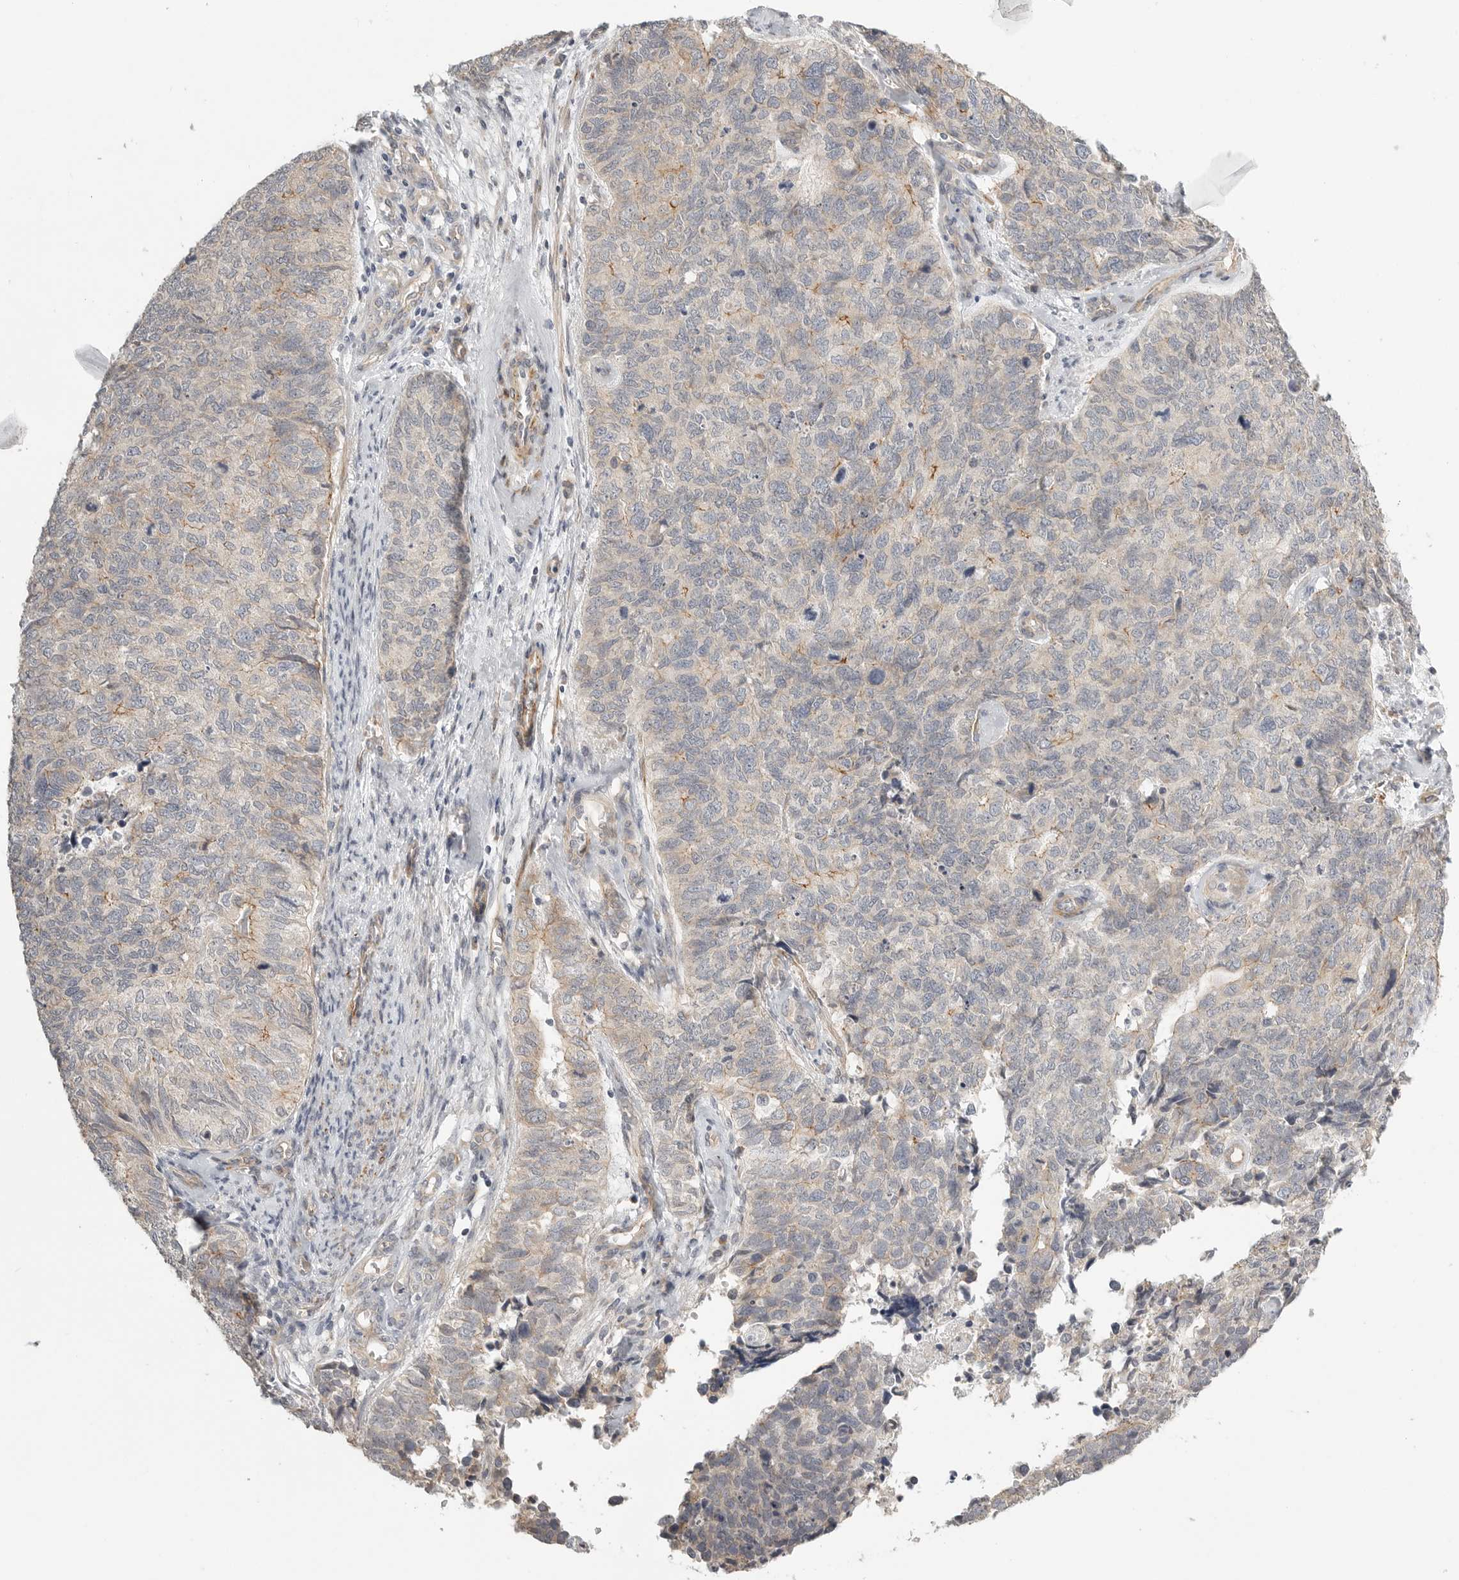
{"staining": {"intensity": "weak", "quantity": "<25%", "location": "cytoplasmic/membranous"}, "tissue": "cervical cancer", "cell_type": "Tumor cells", "image_type": "cancer", "snomed": [{"axis": "morphology", "description": "Squamous cell carcinoma, NOS"}, {"axis": "topography", "description": "Cervix"}], "caption": "IHC of human cervical squamous cell carcinoma displays no staining in tumor cells.", "gene": "STAB2", "patient": {"sex": "female", "age": 63}}